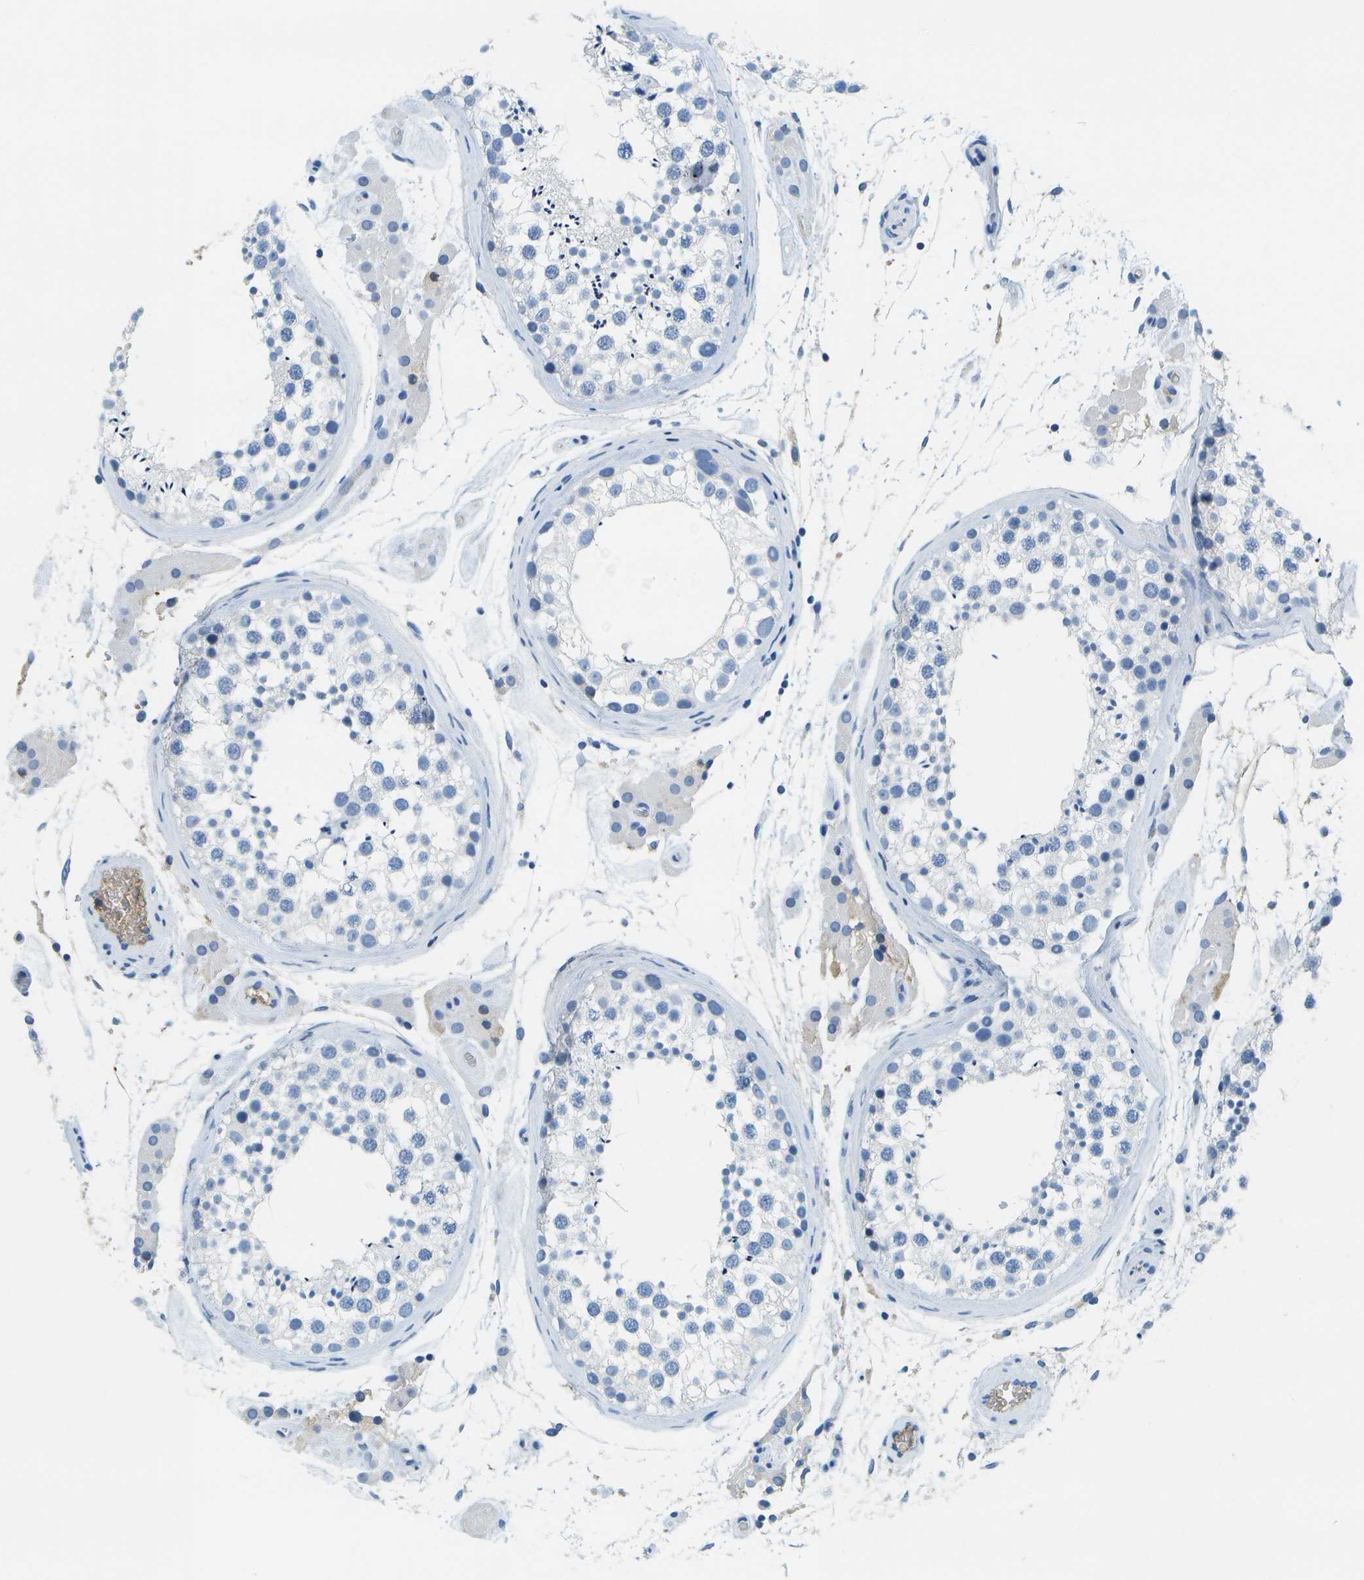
{"staining": {"intensity": "strong", "quantity": "25%-75%", "location": "nuclear"}, "tissue": "testis", "cell_type": "Cells in seminiferous ducts", "image_type": "normal", "snomed": [{"axis": "morphology", "description": "Normal tissue, NOS"}, {"axis": "topography", "description": "Testis"}], "caption": "High-power microscopy captured an IHC histopathology image of benign testis, revealing strong nuclear staining in about 25%-75% of cells in seminiferous ducts. The staining is performed using DAB (3,3'-diaminobenzidine) brown chromogen to label protein expression. The nuclei are counter-stained blue using hematoxylin.", "gene": "SERPINA1", "patient": {"sex": "male", "age": 46}}